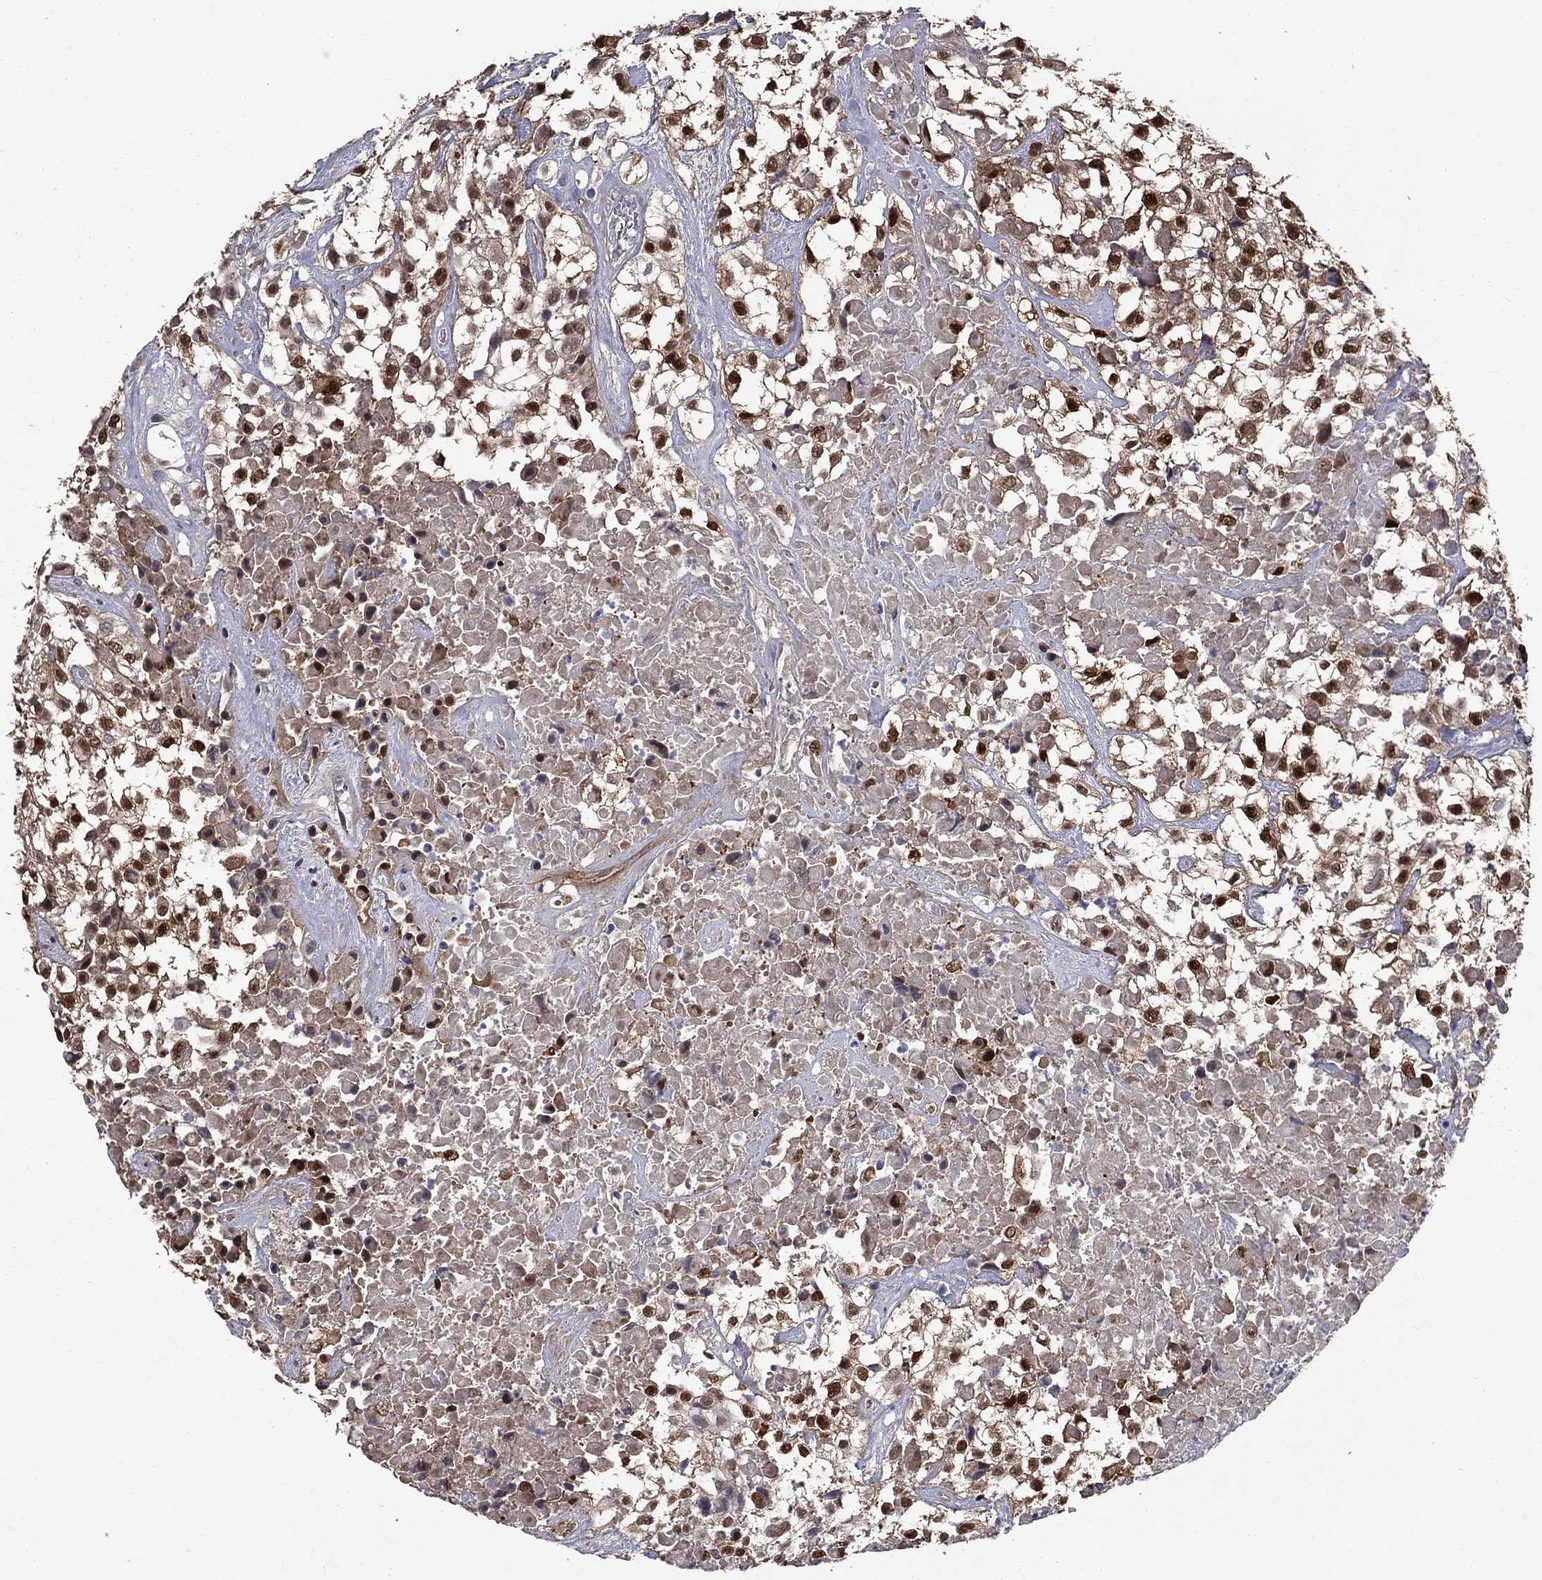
{"staining": {"intensity": "strong", "quantity": "25%-75%", "location": "nuclear"}, "tissue": "urothelial cancer", "cell_type": "Tumor cells", "image_type": "cancer", "snomed": [{"axis": "morphology", "description": "Urothelial carcinoma, High grade"}, {"axis": "topography", "description": "Urinary bladder"}], "caption": "Immunohistochemistry image of neoplastic tissue: human urothelial carcinoma (high-grade) stained using immunohistochemistry displays high levels of strong protein expression localized specifically in the nuclear of tumor cells, appearing as a nuclear brown color.", "gene": "ANXA10", "patient": {"sex": "male", "age": 56}}